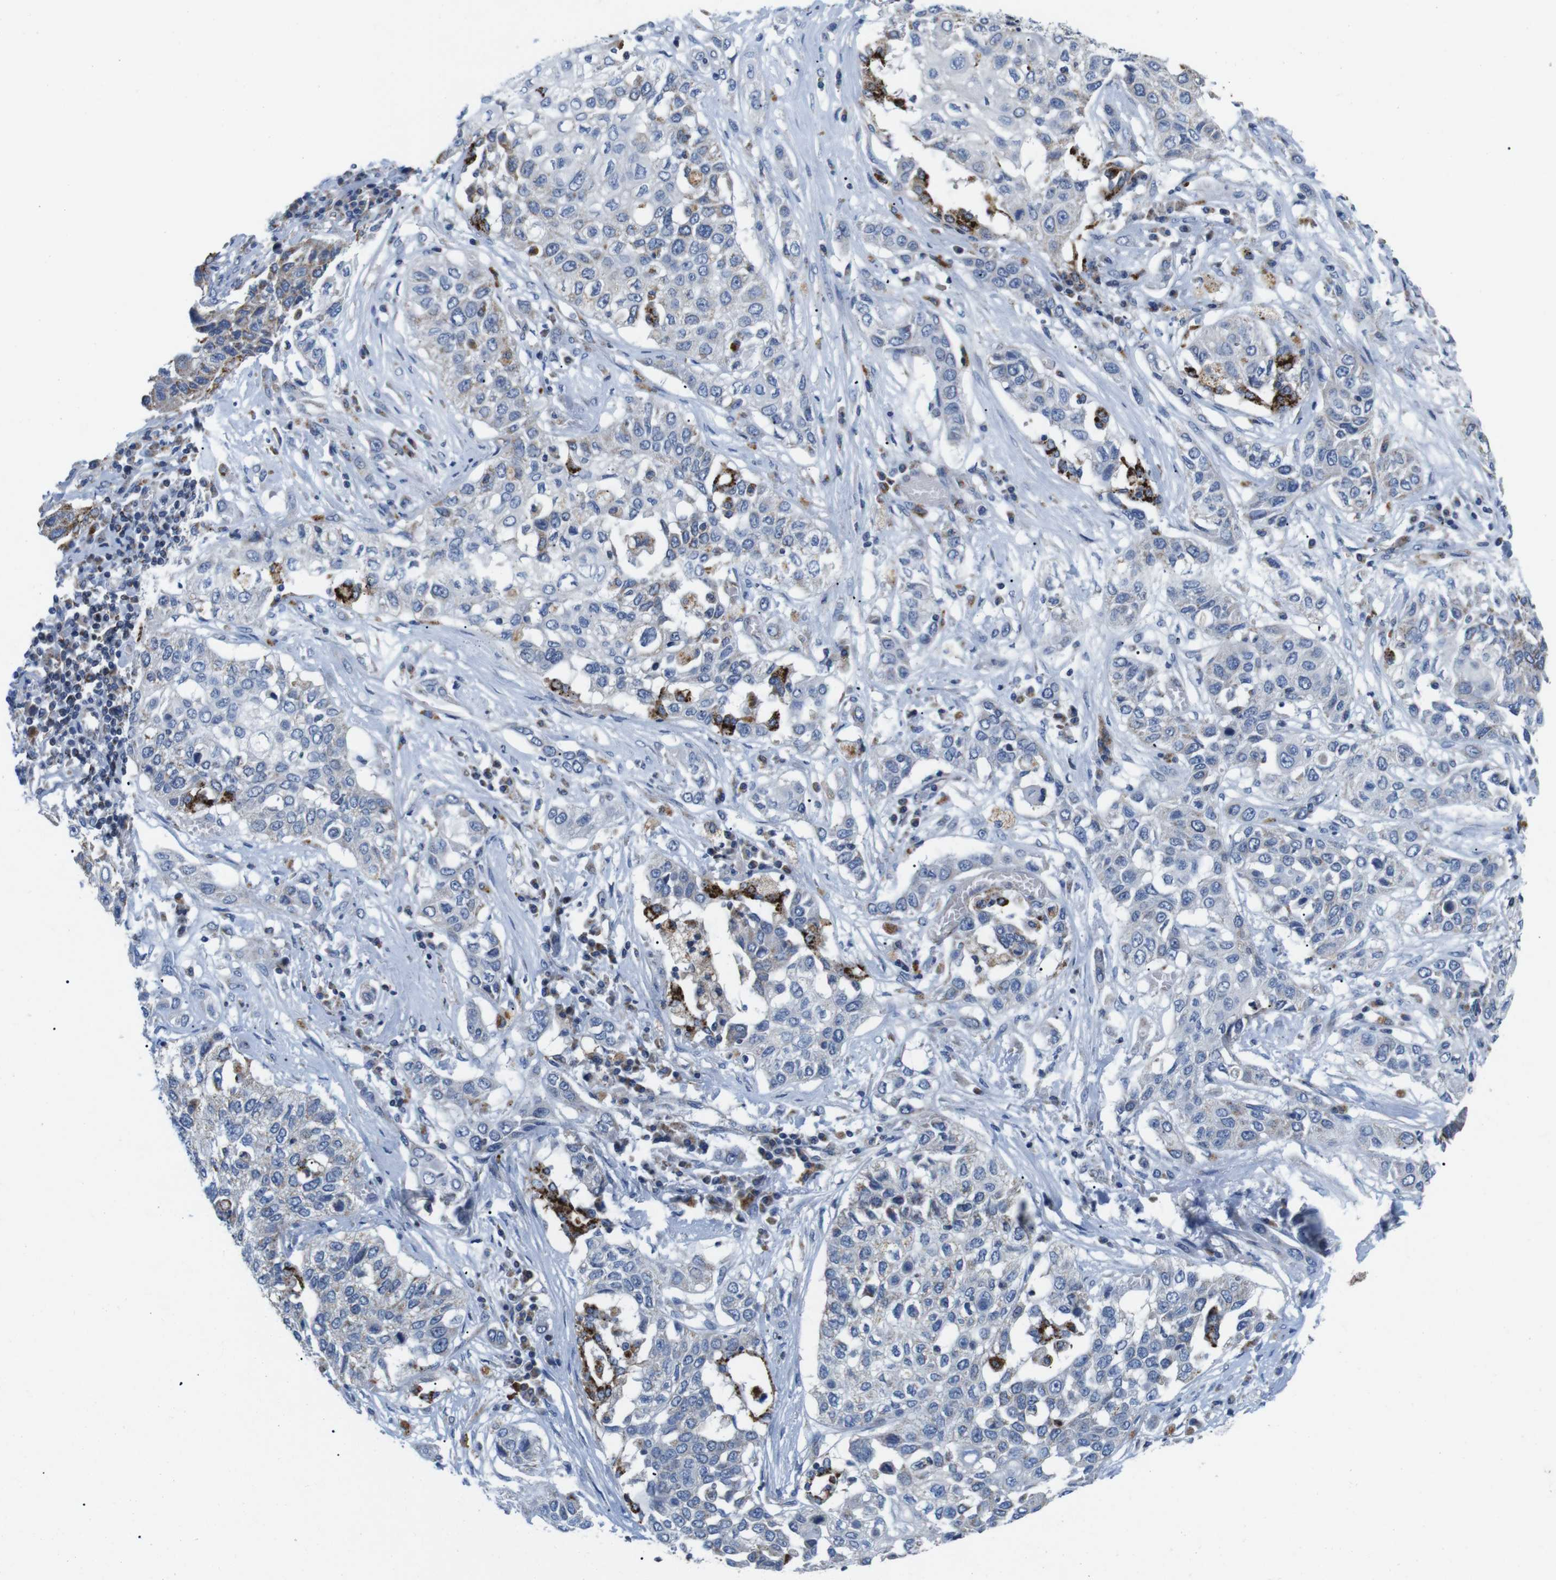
{"staining": {"intensity": "strong", "quantity": "<25%", "location": "cytoplasmic/membranous"}, "tissue": "lung cancer", "cell_type": "Tumor cells", "image_type": "cancer", "snomed": [{"axis": "morphology", "description": "Squamous cell carcinoma, NOS"}, {"axis": "topography", "description": "Lung"}], "caption": "Lung cancer was stained to show a protein in brown. There is medium levels of strong cytoplasmic/membranous positivity in about <25% of tumor cells.", "gene": "F2RL1", "patient": {"sex": "male", "age": 71}}